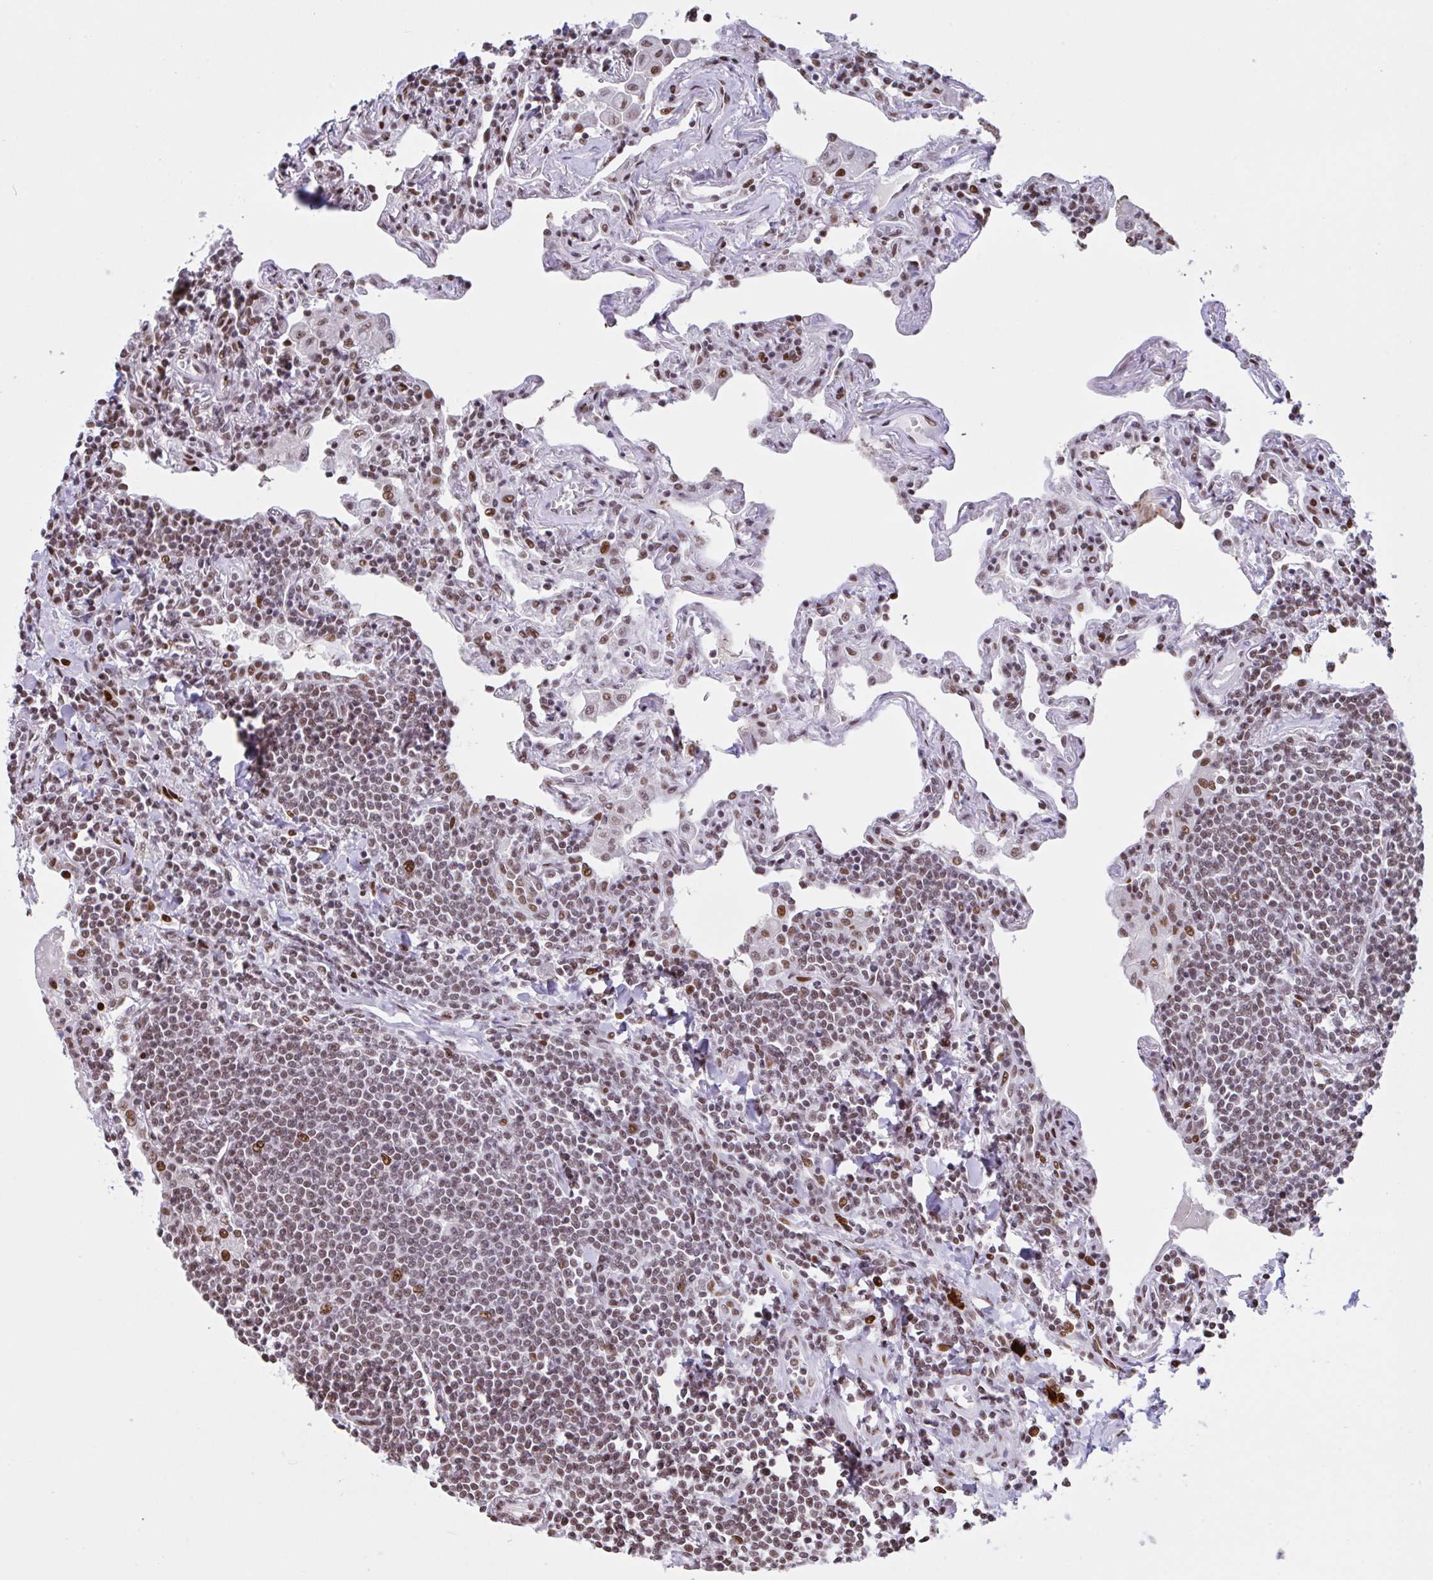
{"staining": {"intensity": "moderate", "quantity": ">75%", "location": "nuclear"}, "tissue": "lymphoma", "cell_type": "Tumor cells", "image_type": "cancer", "snomed": [{"axis": "morphology", "description": "Malignant lymphoma, non-Hodgkin's type, Low grade"}, {"axis": "topography", "description": "Lung"}], "caption": "A brown stain highlights moderate nuclear positivity of a protein in human lymphoma tumor cells.", "gene": "CLP1", "patient": {"sex": "female", "age": 71}}